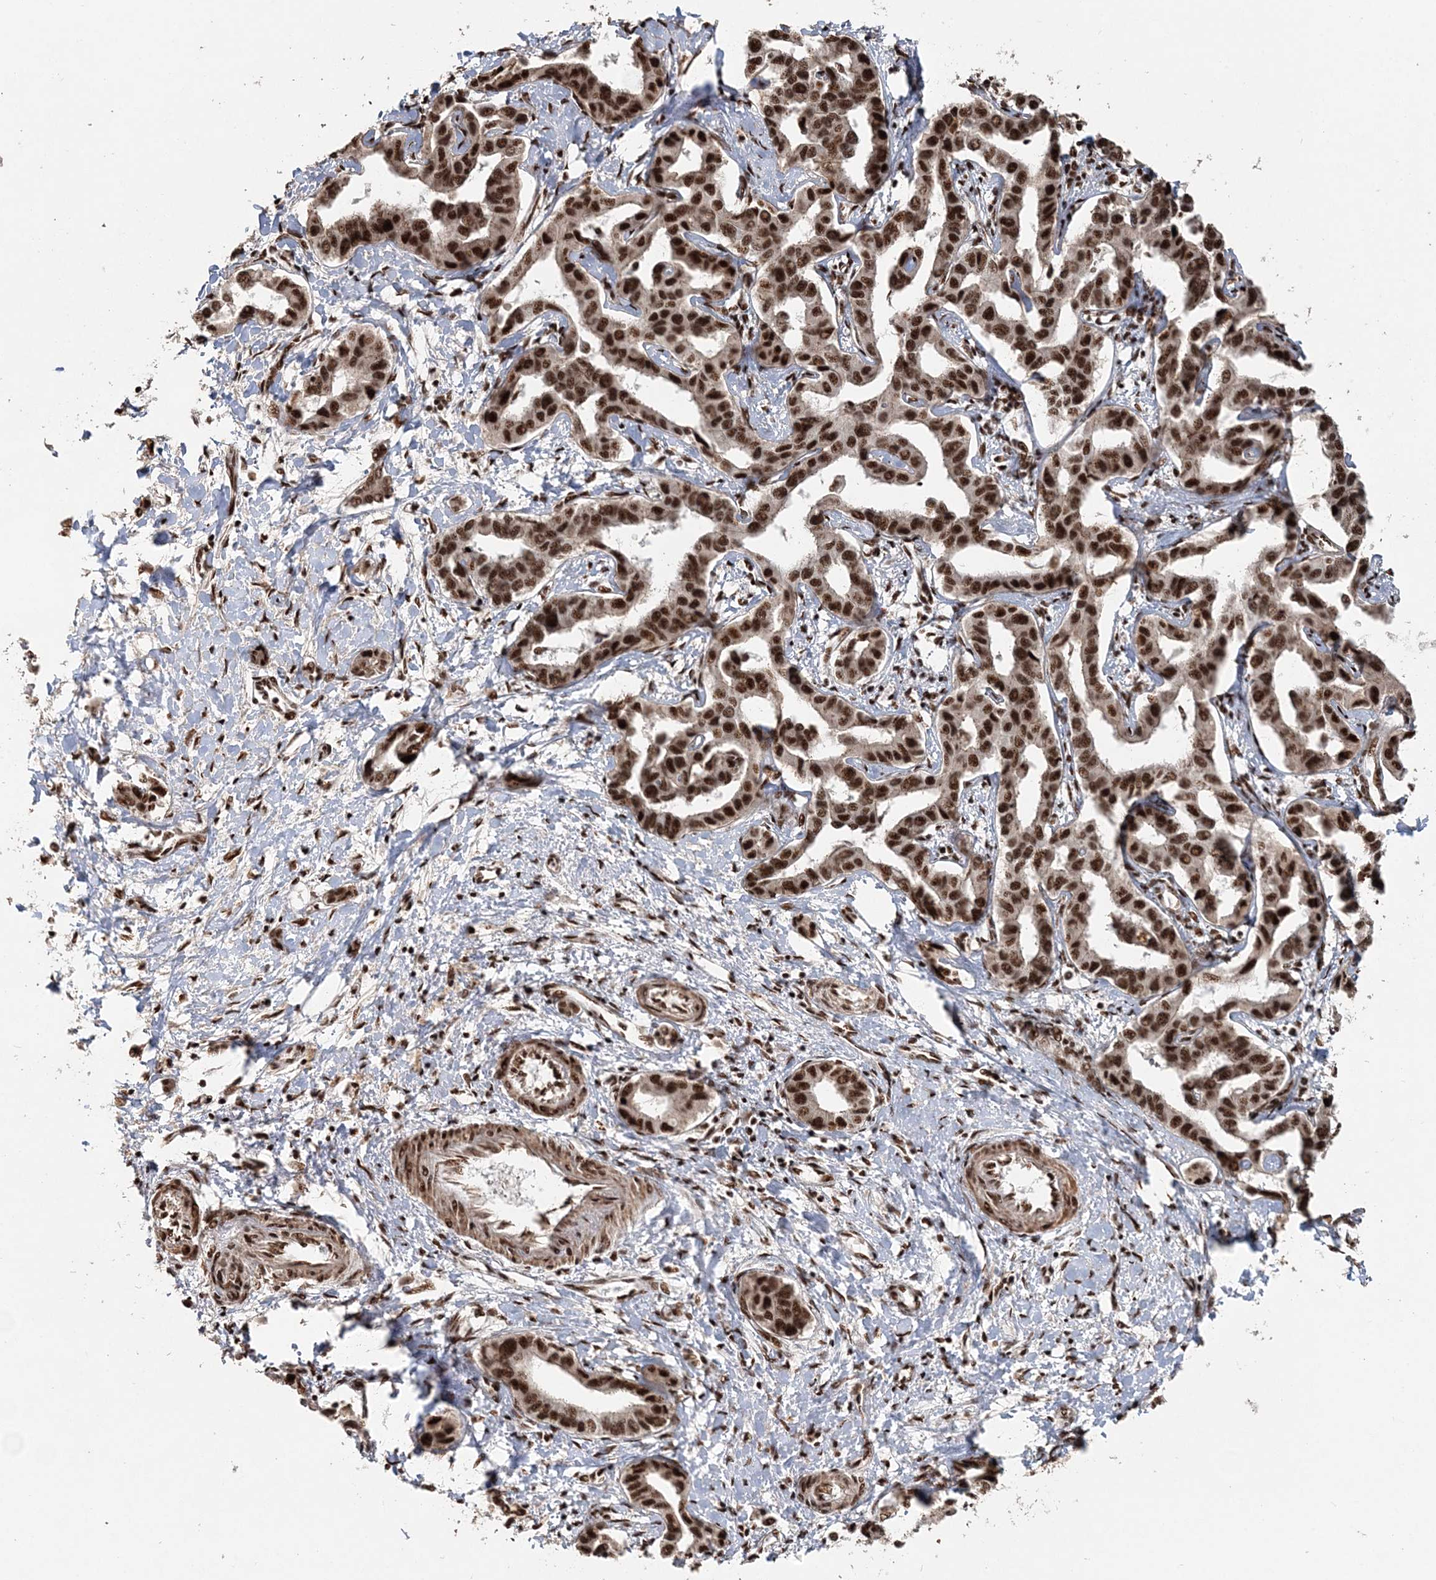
{"staining": {"intensity": "strong", "quantity": ">75%", "location": "nuclear"}, "tissue": "liver cancer", "cell_type": "Tumor cells", "image_type": "cancer", "snomed": [{"axis": "morphology", "description": "Cholangiocarcinoma"}, {"axis": "topography", "description": "Liver"}], "caption": "Immunohistochemical staining of liver cancer (cholangiocarcinoma) displays high levels of strong nuclear staining in about >75% of tumor cells.", "gene": "EXOSC8", "patient": {"sex": "male", "age": 59}}